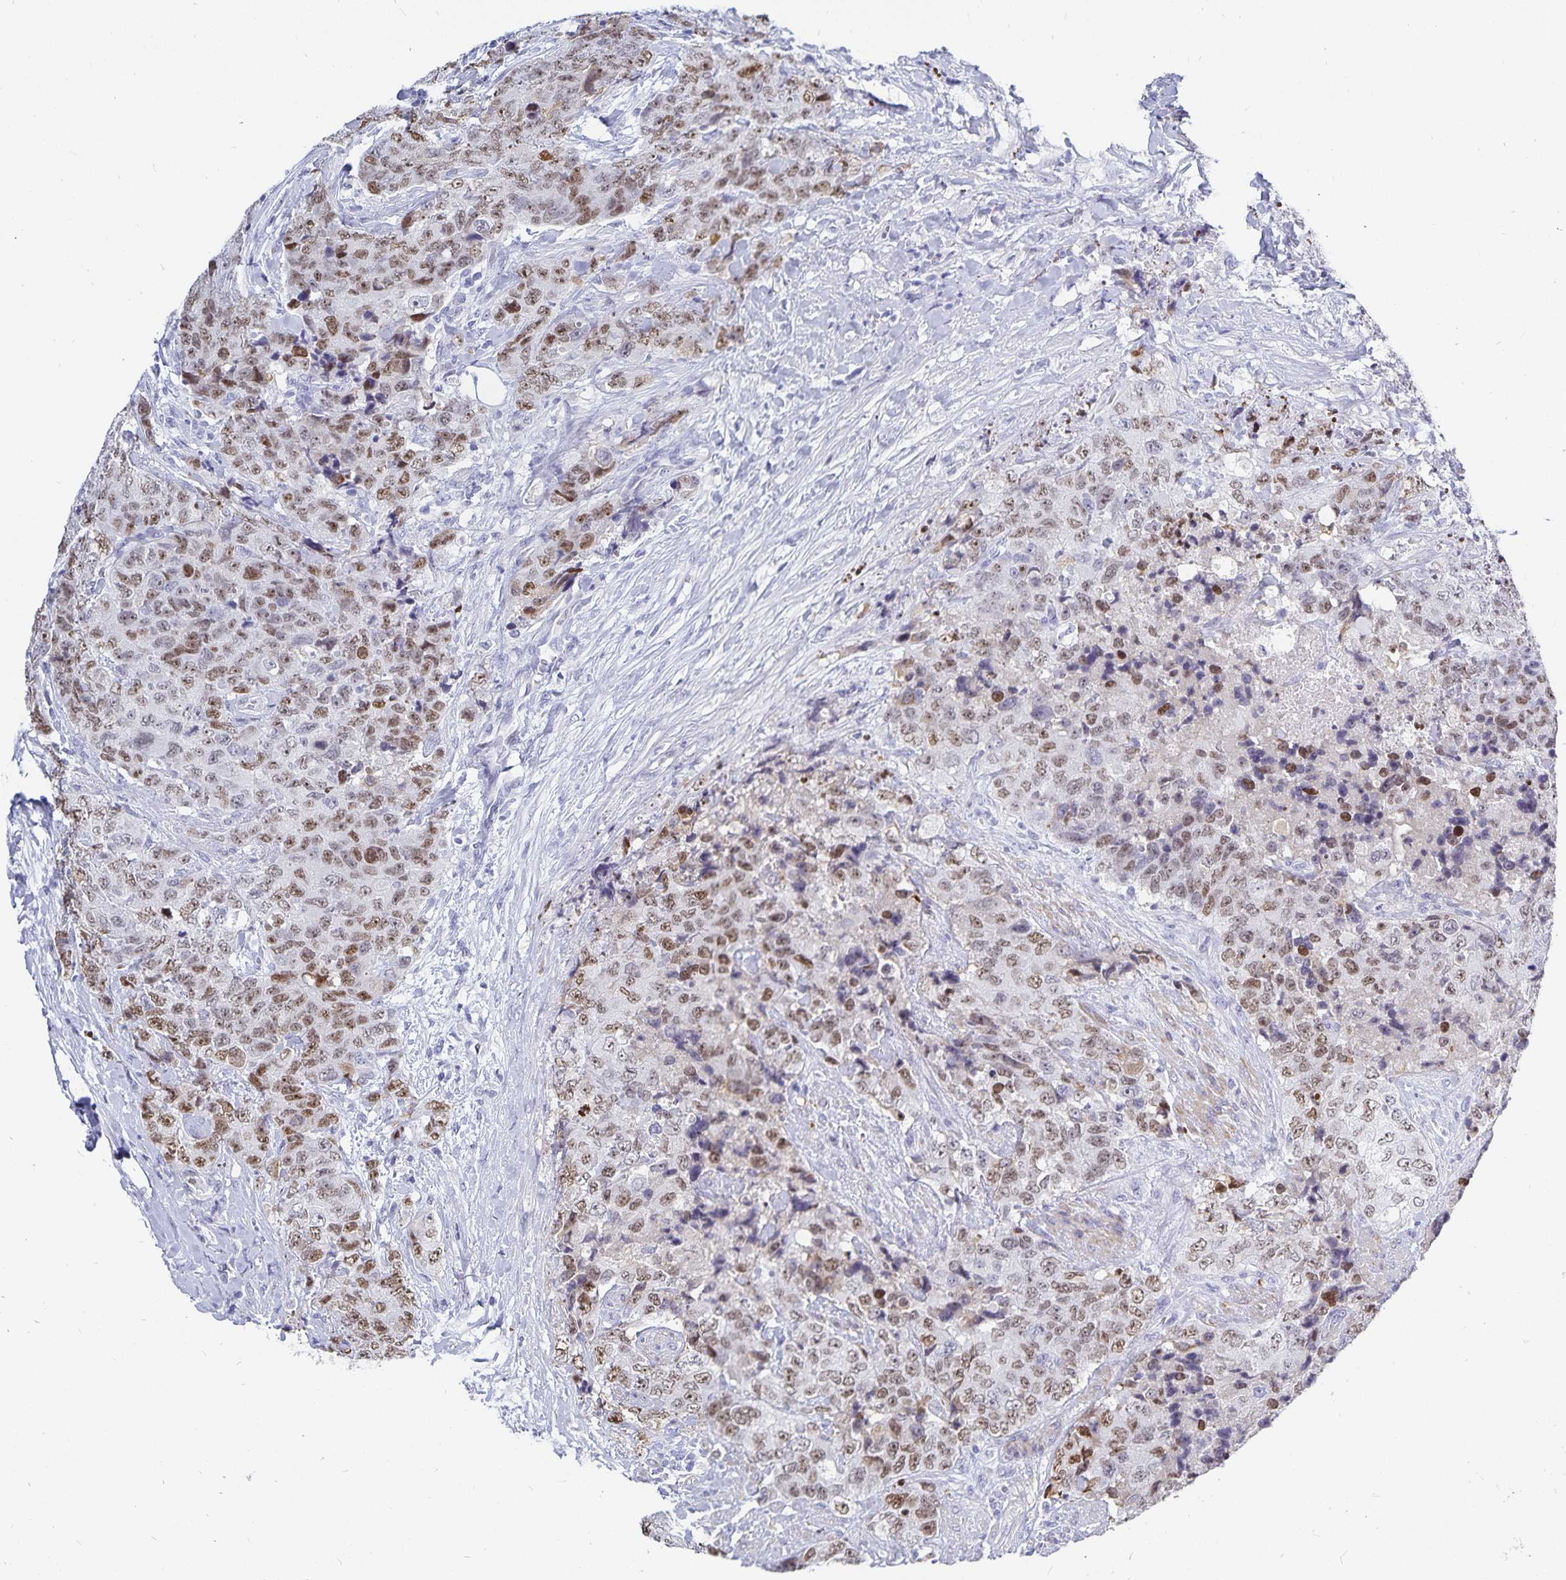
{"staining": {"intensity": "moderate", "quantity": ">75%", "location": "nuclear"}, "tissue": "urothelial cancer", "cell_type": "Tumor cells", "image_type": "cancer", "snomed": [{"axis": "morphology", "description": "Urothelial carcinoma, High grade"}, {"axis": "topography", "description": "Urinary bladder"}], "caption": "A medium amount of moderate nuclear expression is identified in about >75% of tumor cells in urothelial cancer tissue.", "gene": "HMGB3", "patient": {"sex": "female", "age": 78}}